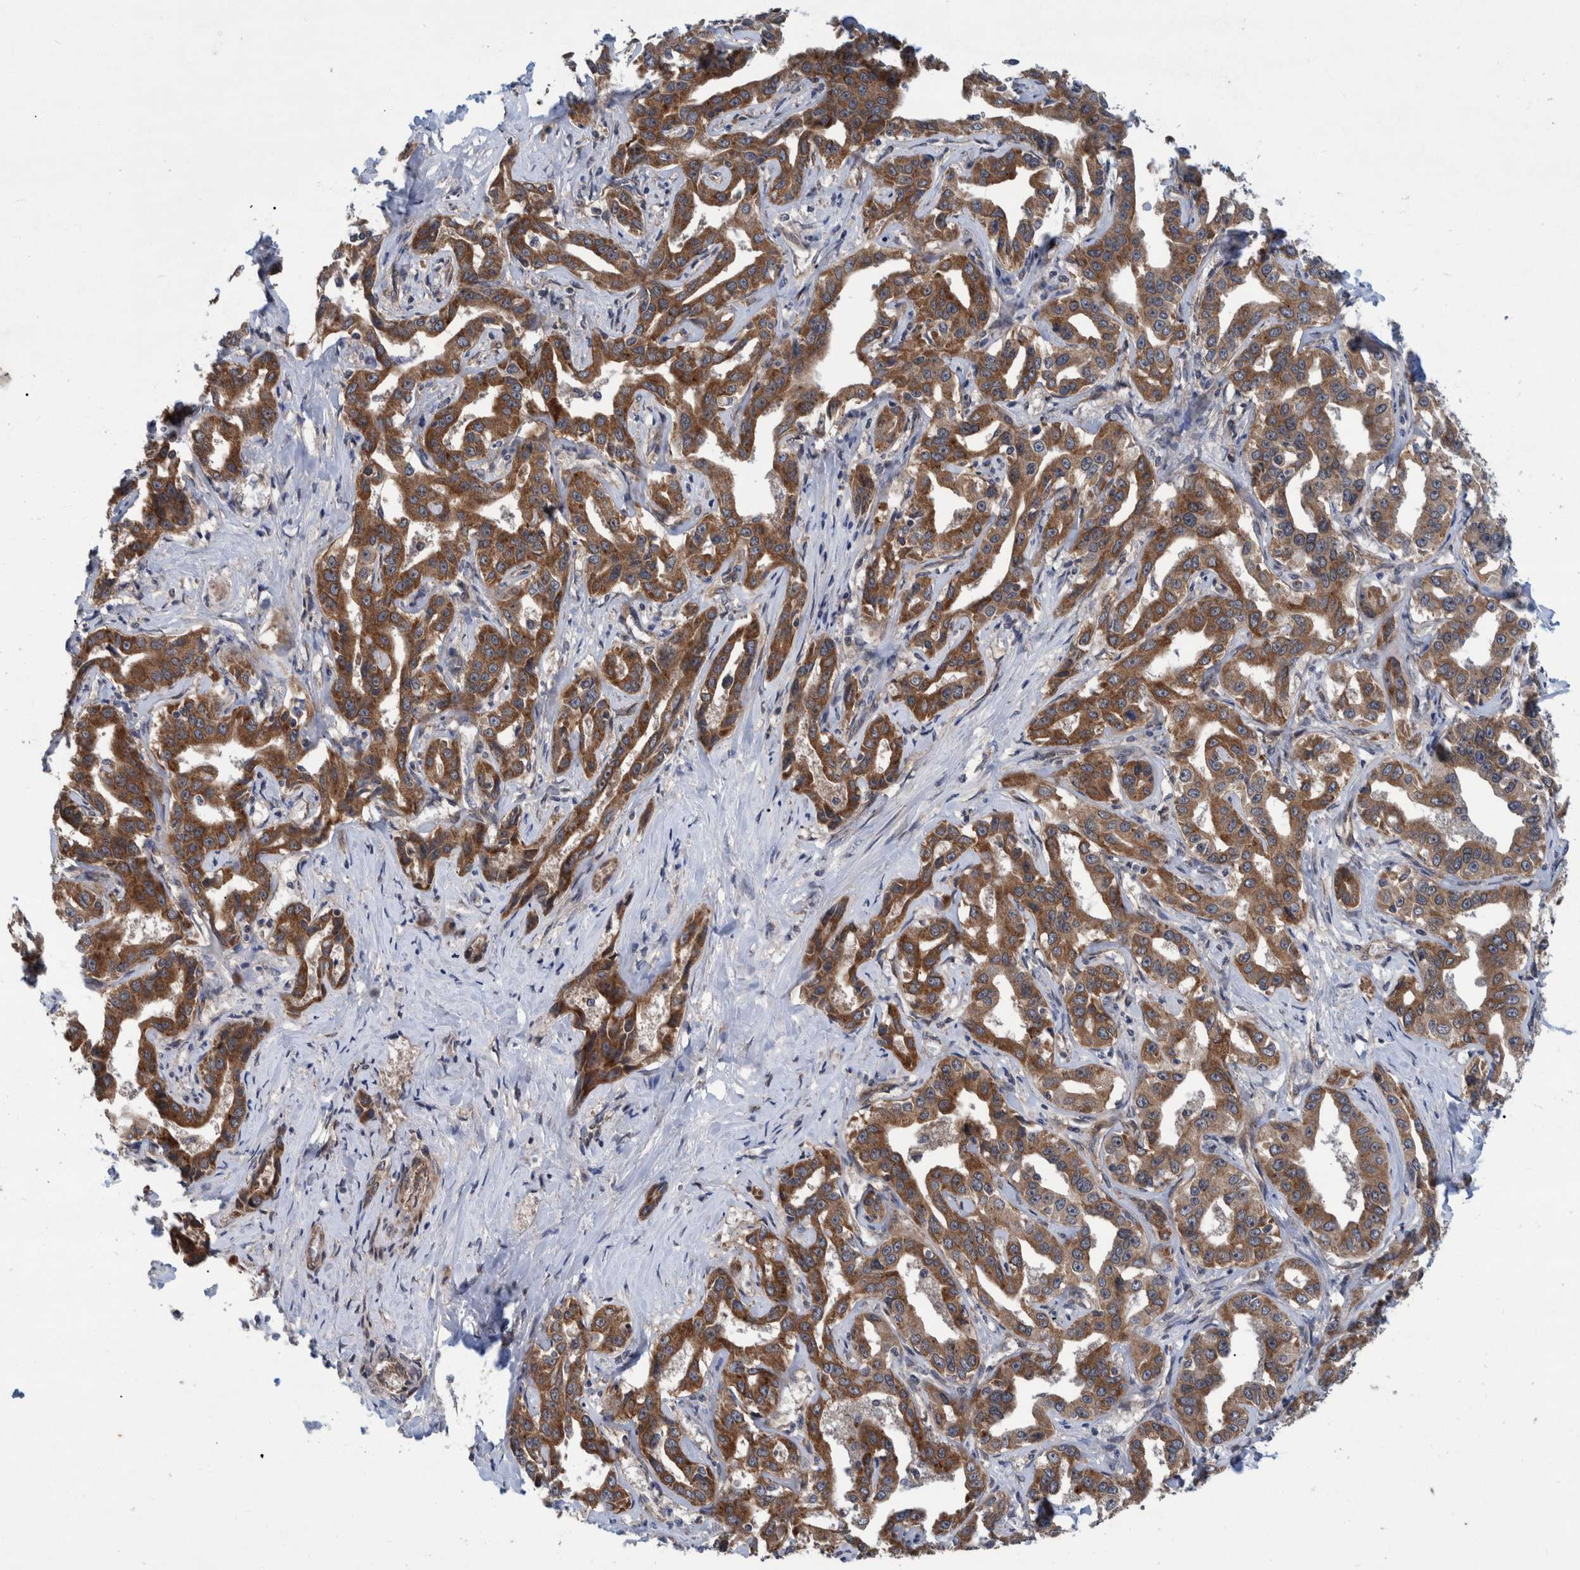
{"staining": {"intensity": "strong", "quantity": ">75%", "location": "cytoplasmic/membranous"}, "tissue": "liver cancer", "cell_type": "Tumor cells", "image_type": "cancer", "snomed": [{"axis": "morphology", "description": "Cholangiocarcinoma"}, {"axis": "topography", "description": "Liver"}], "caption": "This micrograph exhibits immunohistochemistry staining of human cholangiocarcinoma (liver), with high strong cytoplasmic/membranous expression in about >75% of tumor cells.", "gene": "MRPS7", "patient": {"sex": "male", "age": 59}}